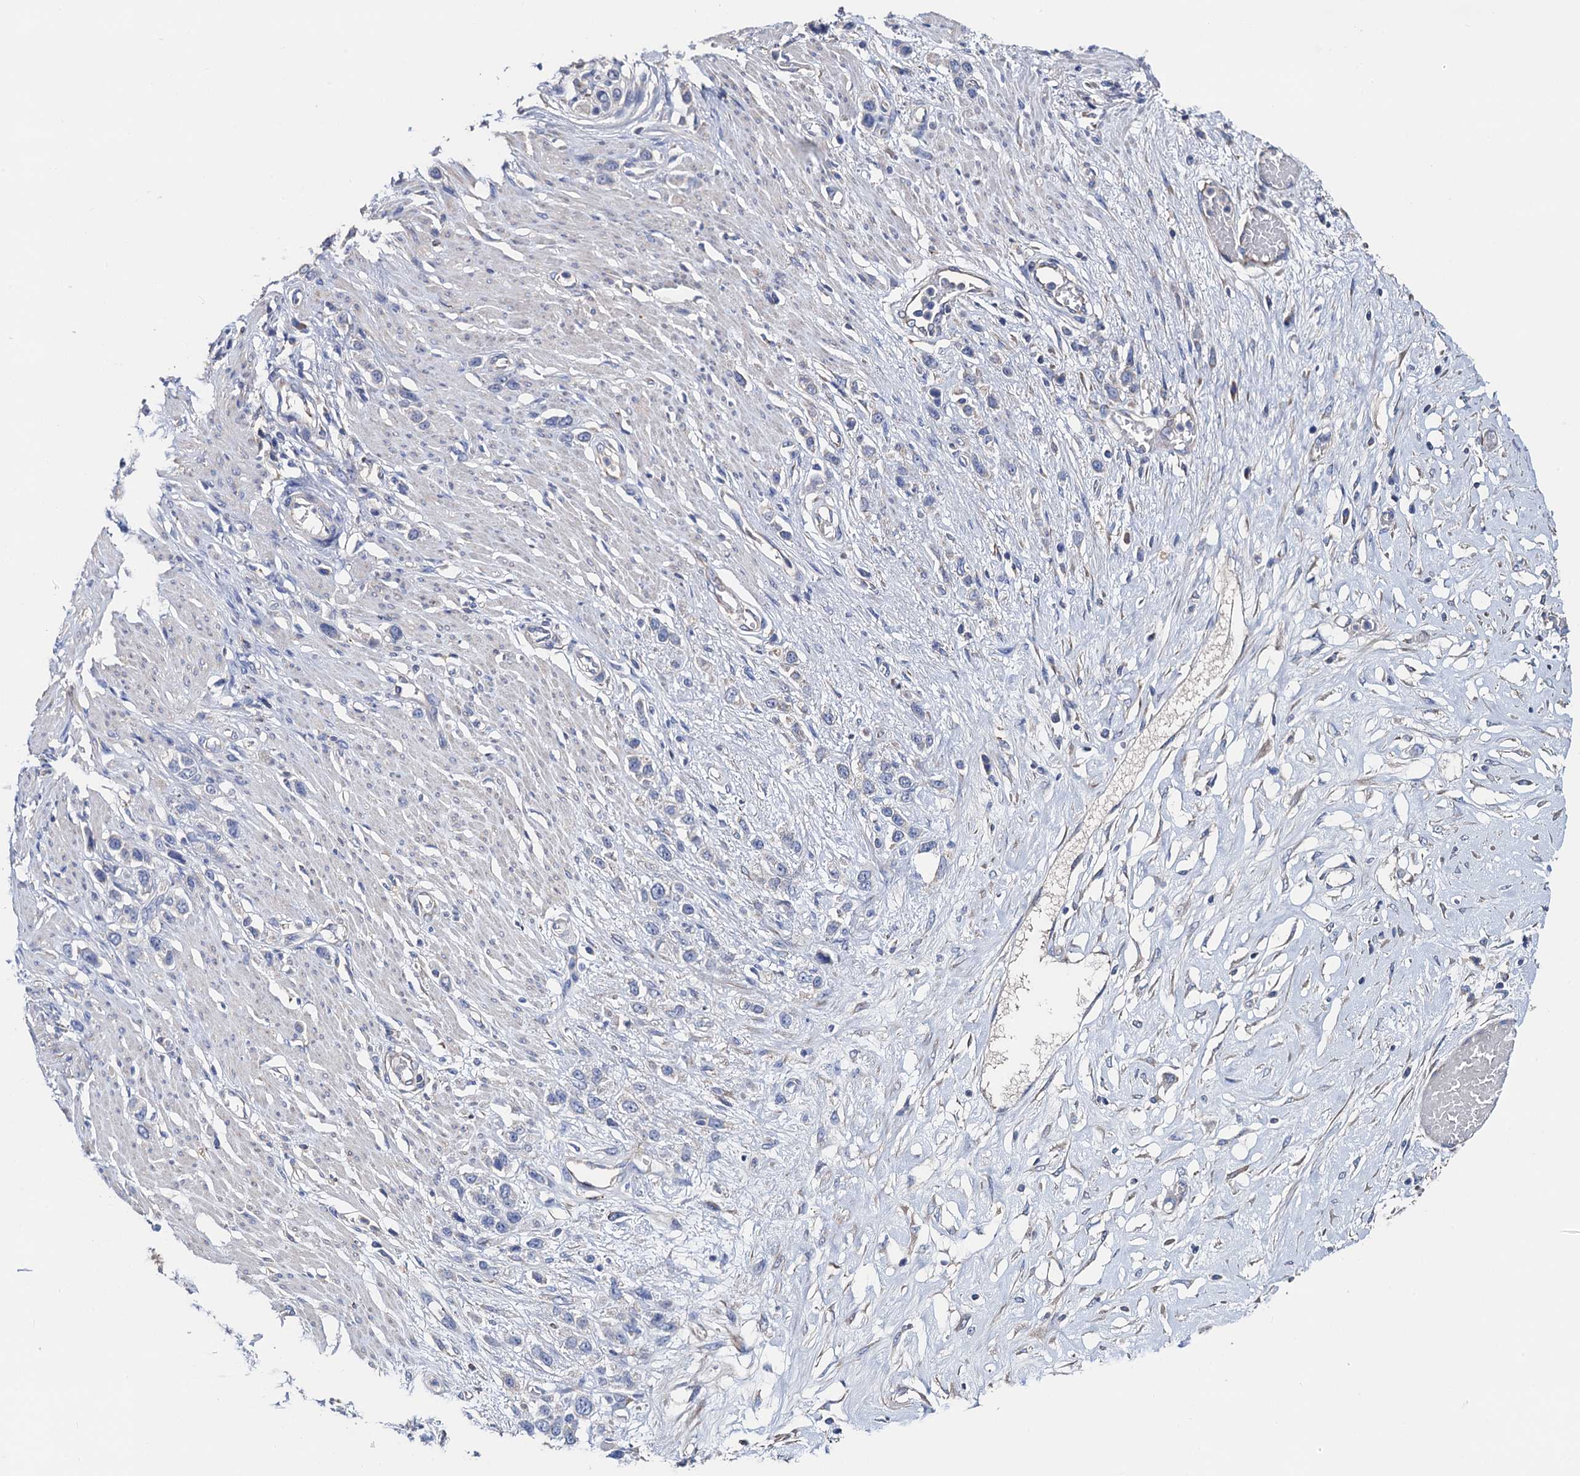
{"staining": {"intensity": "negative", "quantity": "none", "location": "none"}, "tissue": "stomach cancer", "cell_type": "Tumor cells", "image_type": "cancer", "snomed": [{"axis": "morphology", "description": "Adenocarcinoma, NOS"}, {"axis": "morphology", "description": "Adenocarcinoma, High grade"}, {"axis": "topography", "description": "Stomach, upper"}, {"axis": "topography", "description": "Stomach, lower"}], "caption": "The micrograph demonstrates no staining of tumor cells in stomach adenocarcinoma.", "gene": "FREM3", "patient": {"sex": "female", "age": 65}}